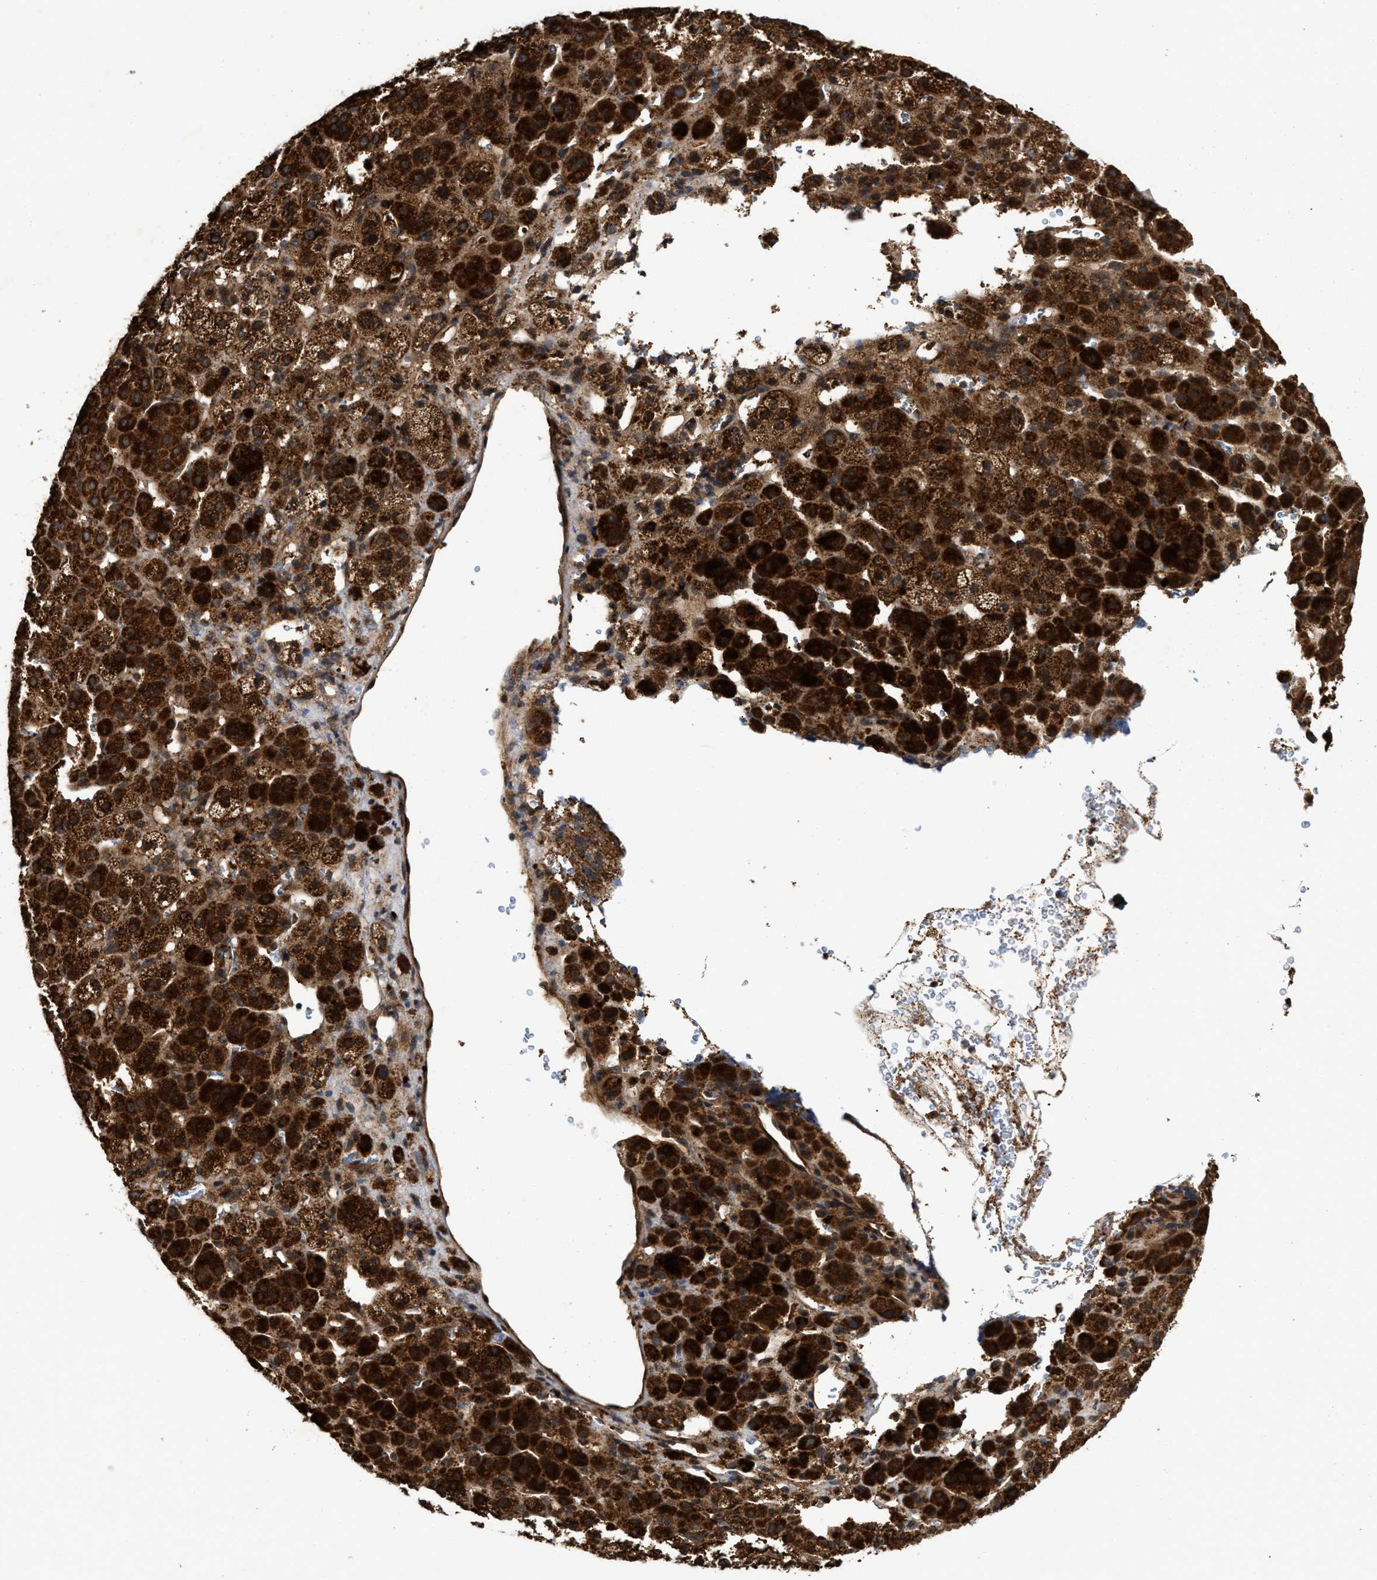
{"staining": {"intensity": "strong", "quantity": ">75%", "location": "cytoplasmic/membranous"}, "tissue": "adrenal gland", "cell_type": "Glandular cells", "image_type": "normal", "snomed": [{"axis": "morphology", "description": "Normal tissue, NOS"}, {"axis": "topography", "description": "Adrenal gland"}], "caption": "A brown stain shows strong cytoplasmic/membranous positivity of a protein in glandular cells of benign adrenal gland. (DAB IHC, brown staining for protein, blue staining for nuclei).", "gene": "CFLAR", "patient": {"sex": "female", "age": 57}}